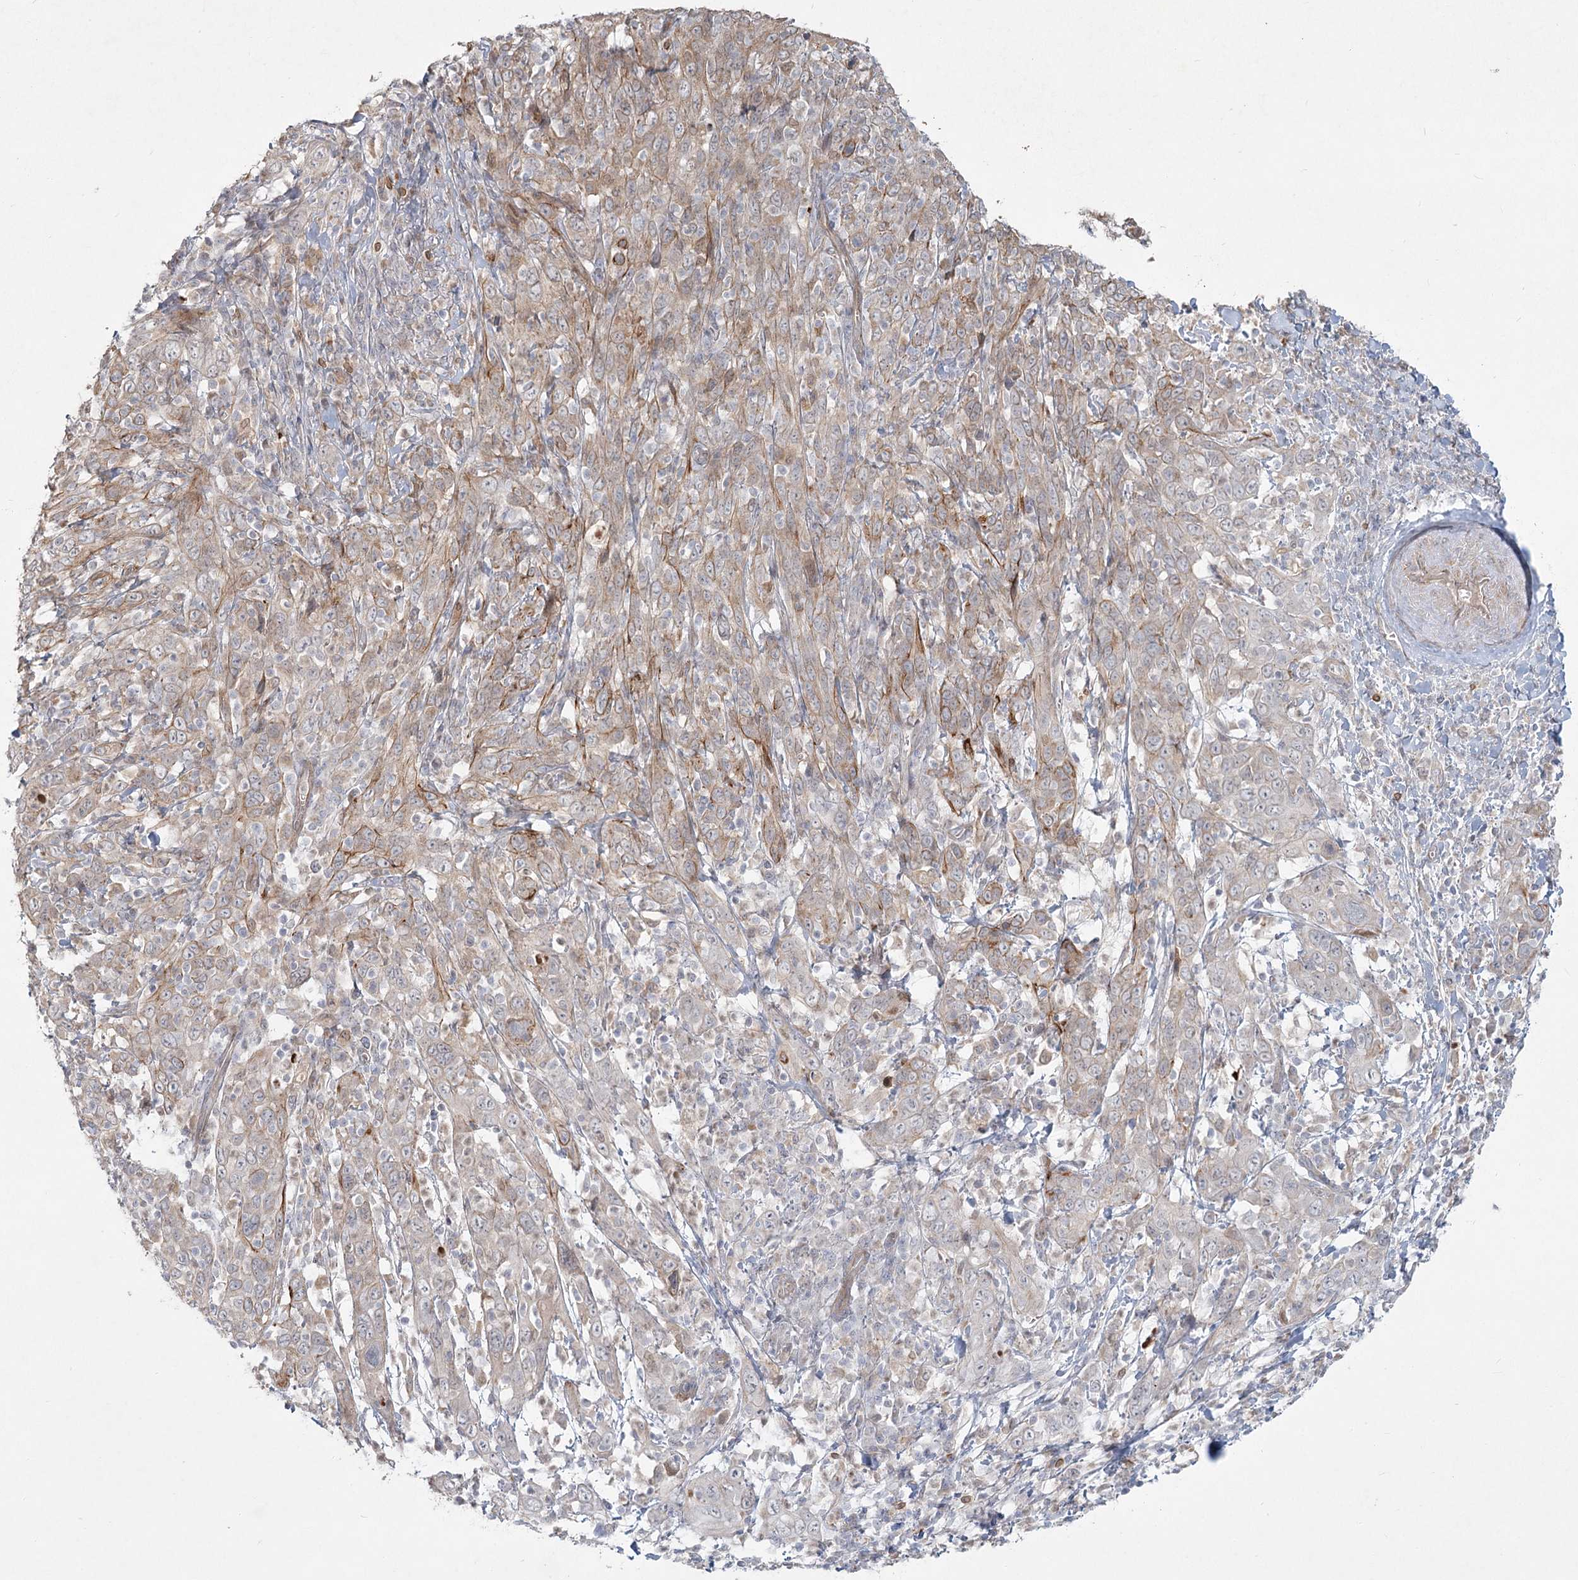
{"staining": {"intensity": "weak", "quantity": "<25%", "location": "cytoplasmic/membranous"}, "tissue": "cervical cancer", "cell_type": "Tumor cells", "image_type": "cancer", "snomed": [{"axis": "morphology", "description": "Squamous cell carcinoma, NOS"}, {"axis": "topography", "description": "Cervix"}], "caption": "Cervical cancer was stained to show a protein in brown. There is no significant expression in tumor cells. (Brightfield microscopy of DAB (3,3'-diaminobenzidine) immunohistochemistry (IHC) at high magnification).", "gene": "LRP2BP", "patient": {"sex": "female", "age": 46}}